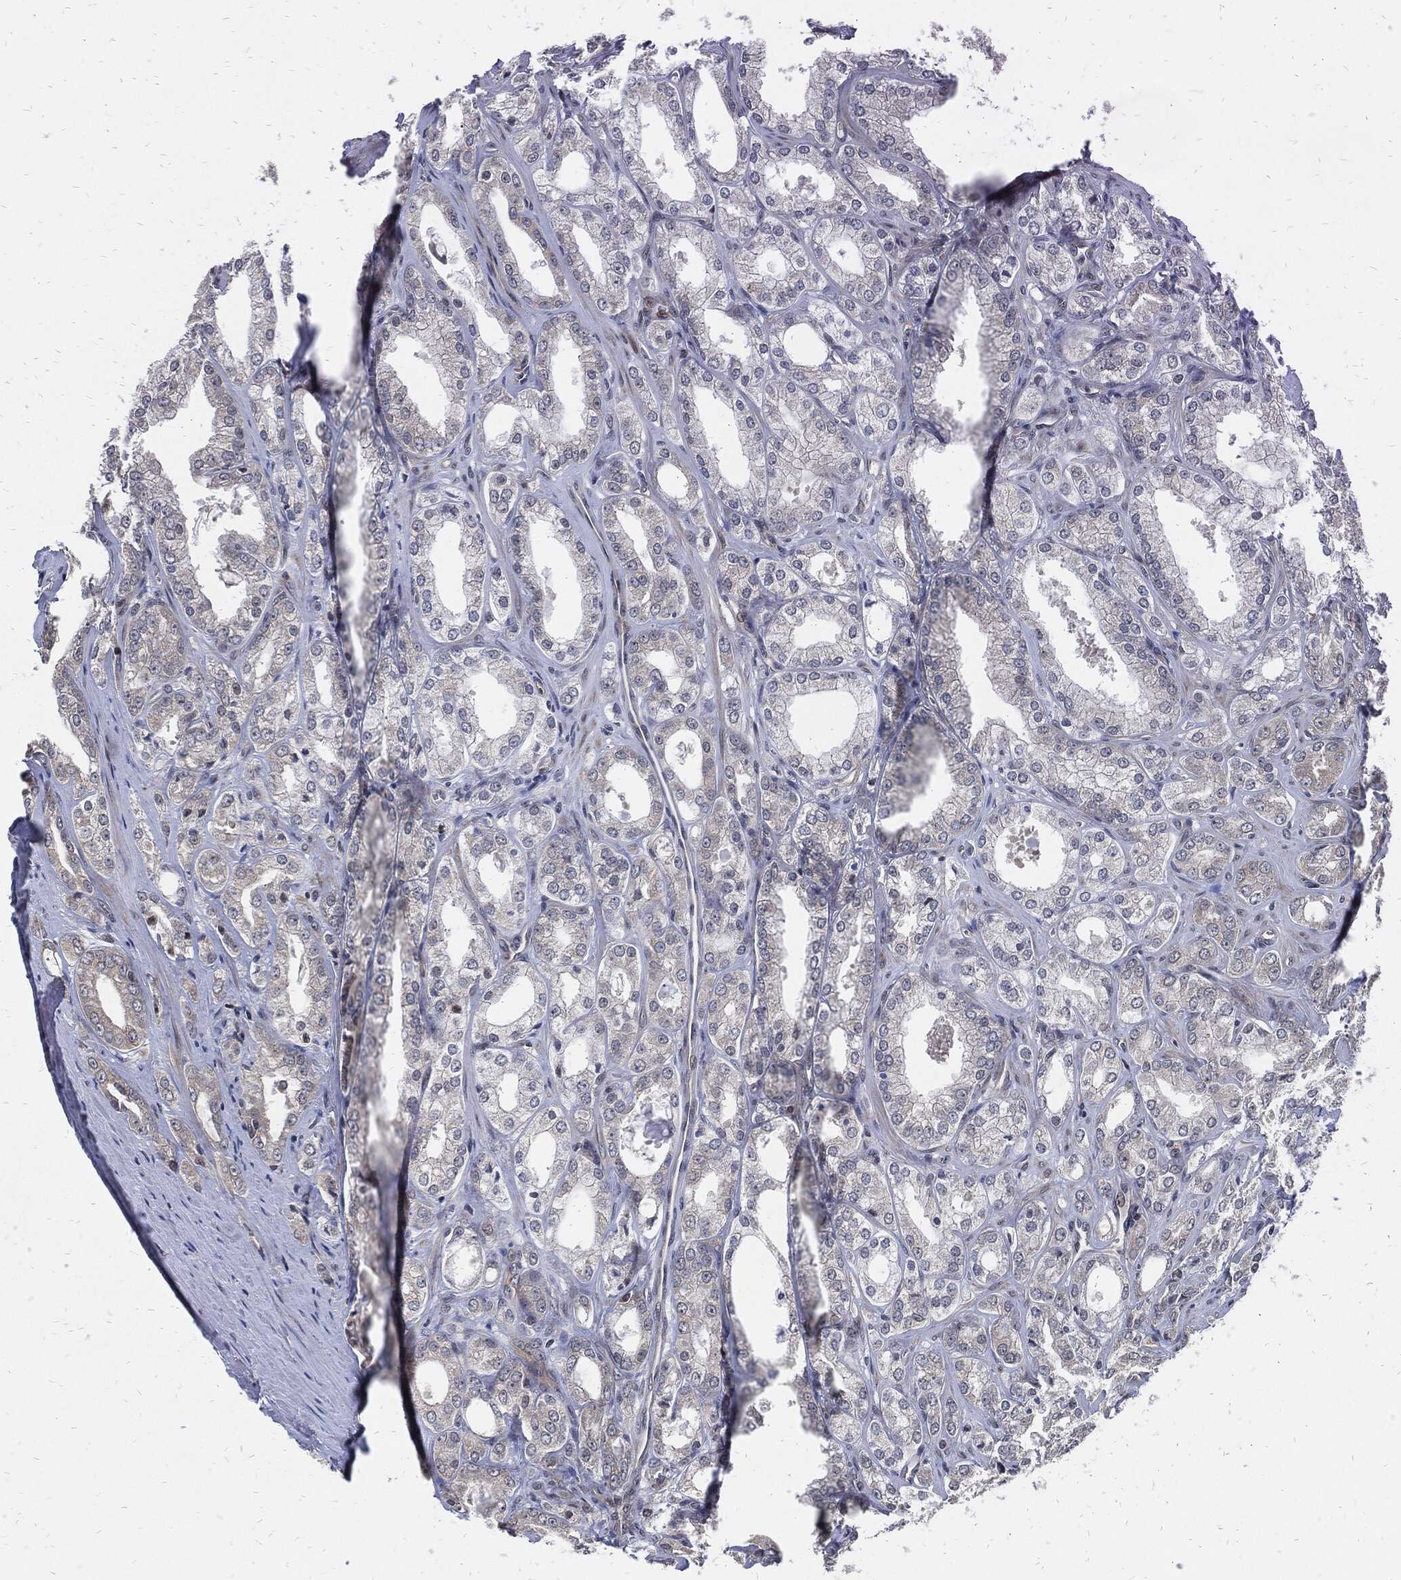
{"staining": {"intensity": "negative", "quantity": "none", "location": "none"}, "tissue": "prostate cancer", "cell_type": "Tumor cells", "image_type": "cancer", "snomed": [{"axis": "morphology", "description": "Adenocarcinoma, NOS"}, {"axis": "morphology", "description": "Adenocarcinoma, High grade"}, {"axis": "topography", "description": "Prostate"}], "caption": "Human prostate cancer stained for a protein using immunohistochemistry (IHC) demonstrates no staining in tumor cells.", "gene": "ZNF775", "patient": {"sex": "male", "age": 70}}